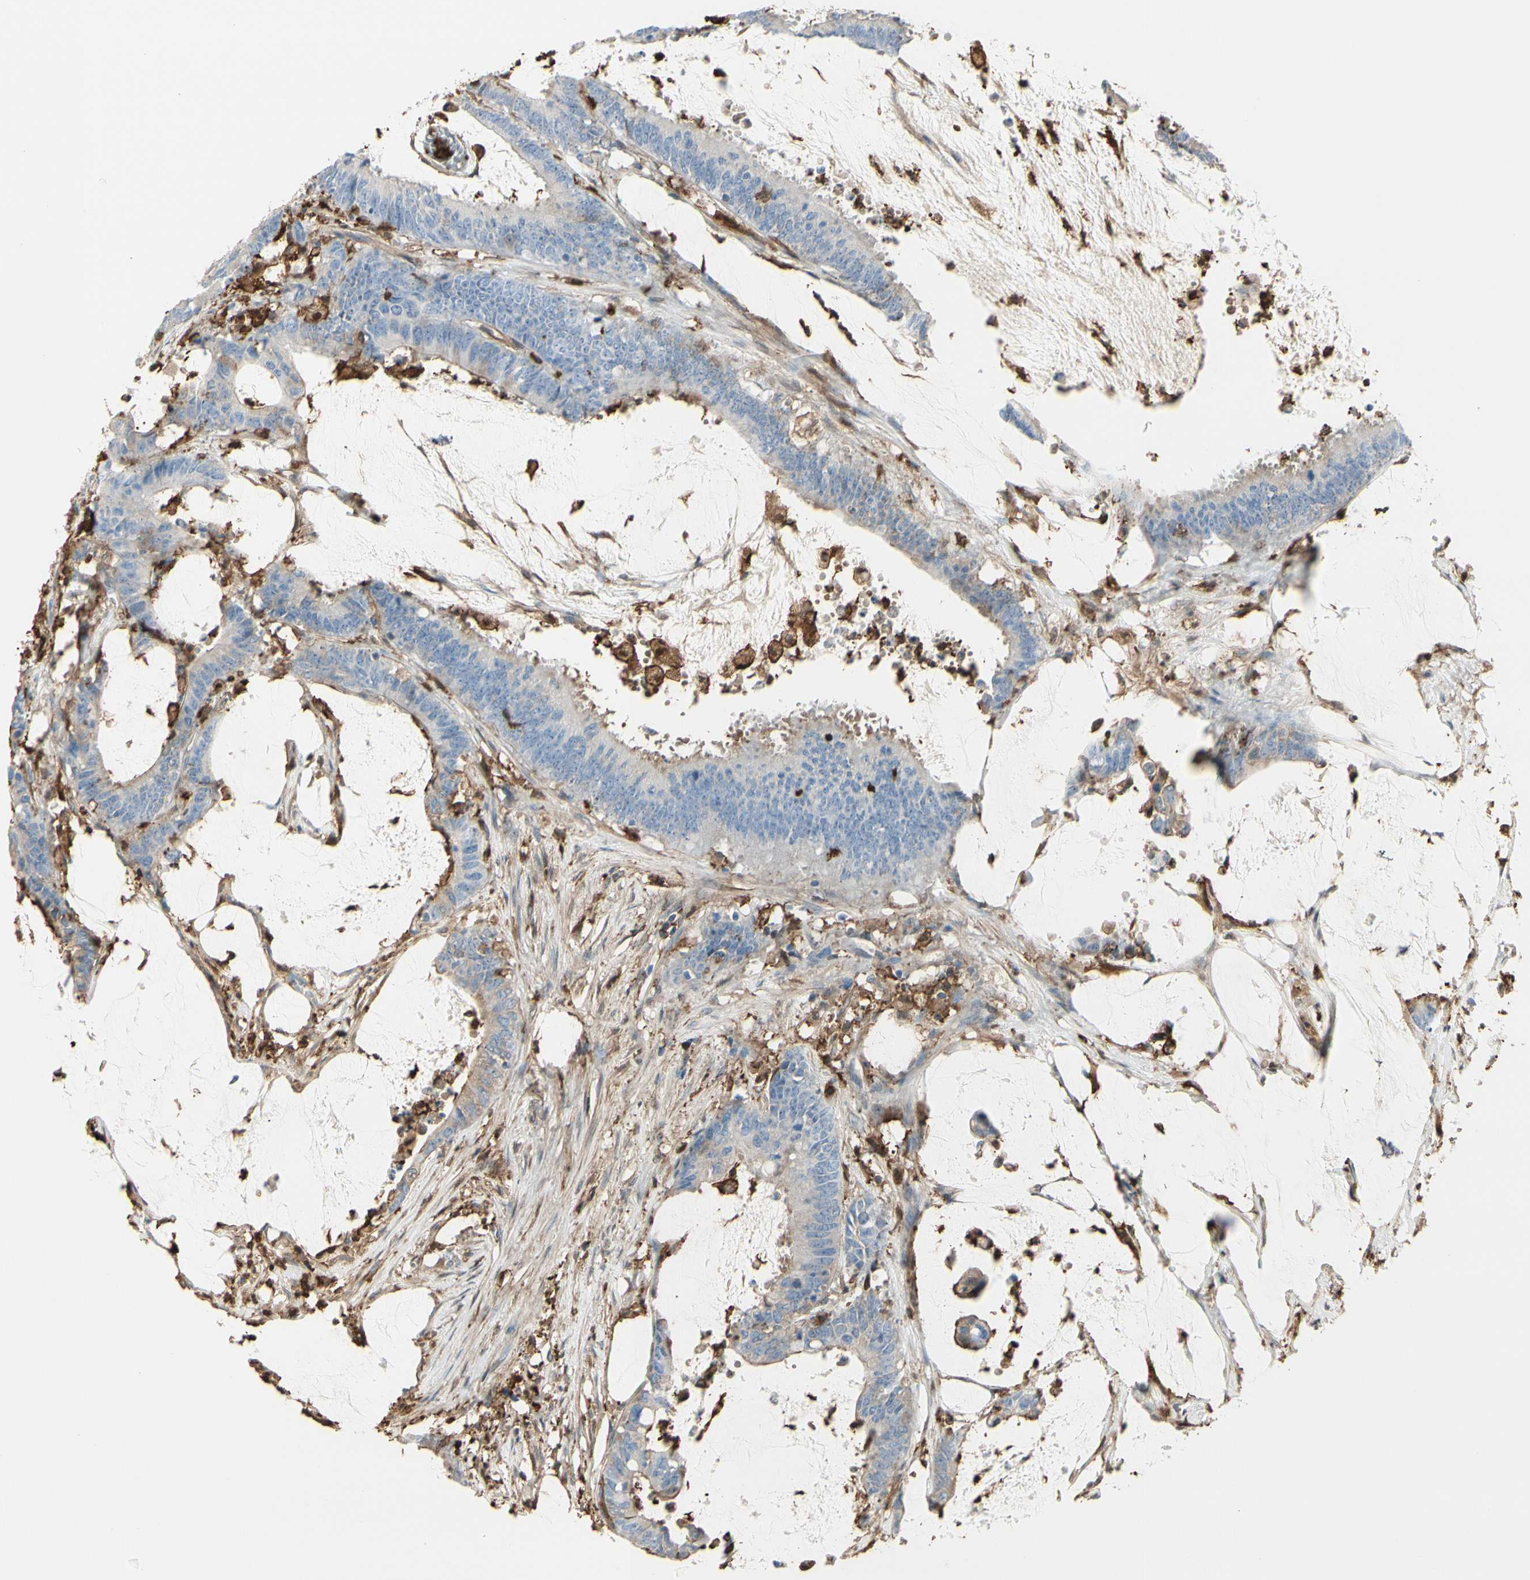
{"staining": {"intensity": "negative", "quantity": "none", "location": "none"}, "tissue": "colorectal cancer", "cell_type": "Tumor cells", "image_type": "cancer", "snomed": [{"axis": "morphology", "description": "Adenocarcinoma, NOS"}, {"axis": "topography", "description": "Rectum"}], "caption": "This is an IHC photomicrograph of human adenocarcinoma (colorectal). There is no positivity in tumor cells.", "gene": "GSN", "patient": {"sex": "female", "age": 66}}